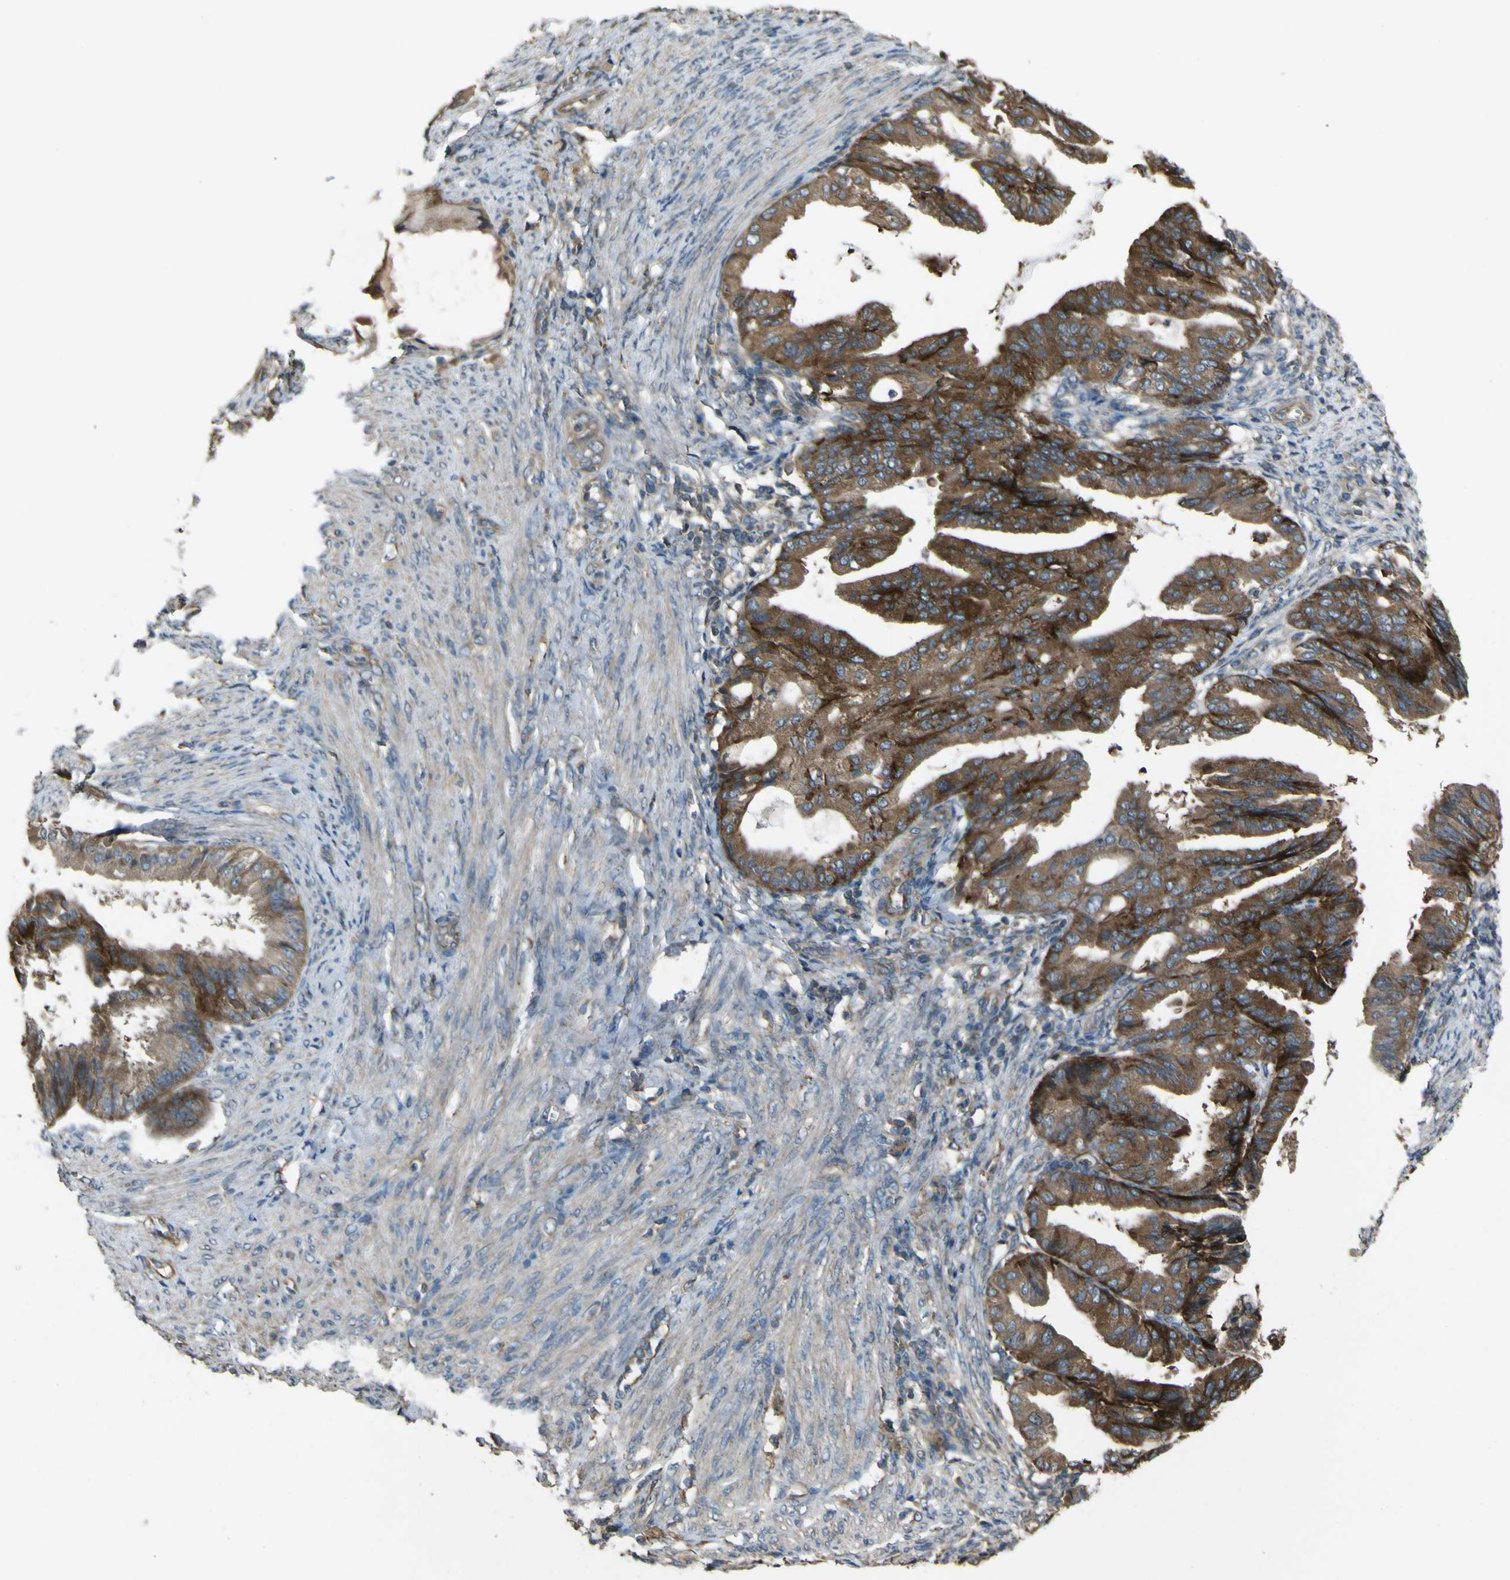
{"staining": {"intensity": "strong", "quantity": ">75%", "location": "cytoplasmic/membranous"}, "tissue": "endometrial cancer", "cell_type": "Tumor cells", "image_type": "cancer", "snomed": [{"axis": "morphology", "description": "Adenocarcinoma, NOS"}, {"axis": "topography", "description": "Endometrium"}], "caption": "Brown immunohistochemical staining in human endometrial adenocarcinoma reveals strong cytoplasmic/membranous staining in about >75% of tumor cells.", "gene": "NAALADL2", "patient": {"sex": "female", "age": 86}}